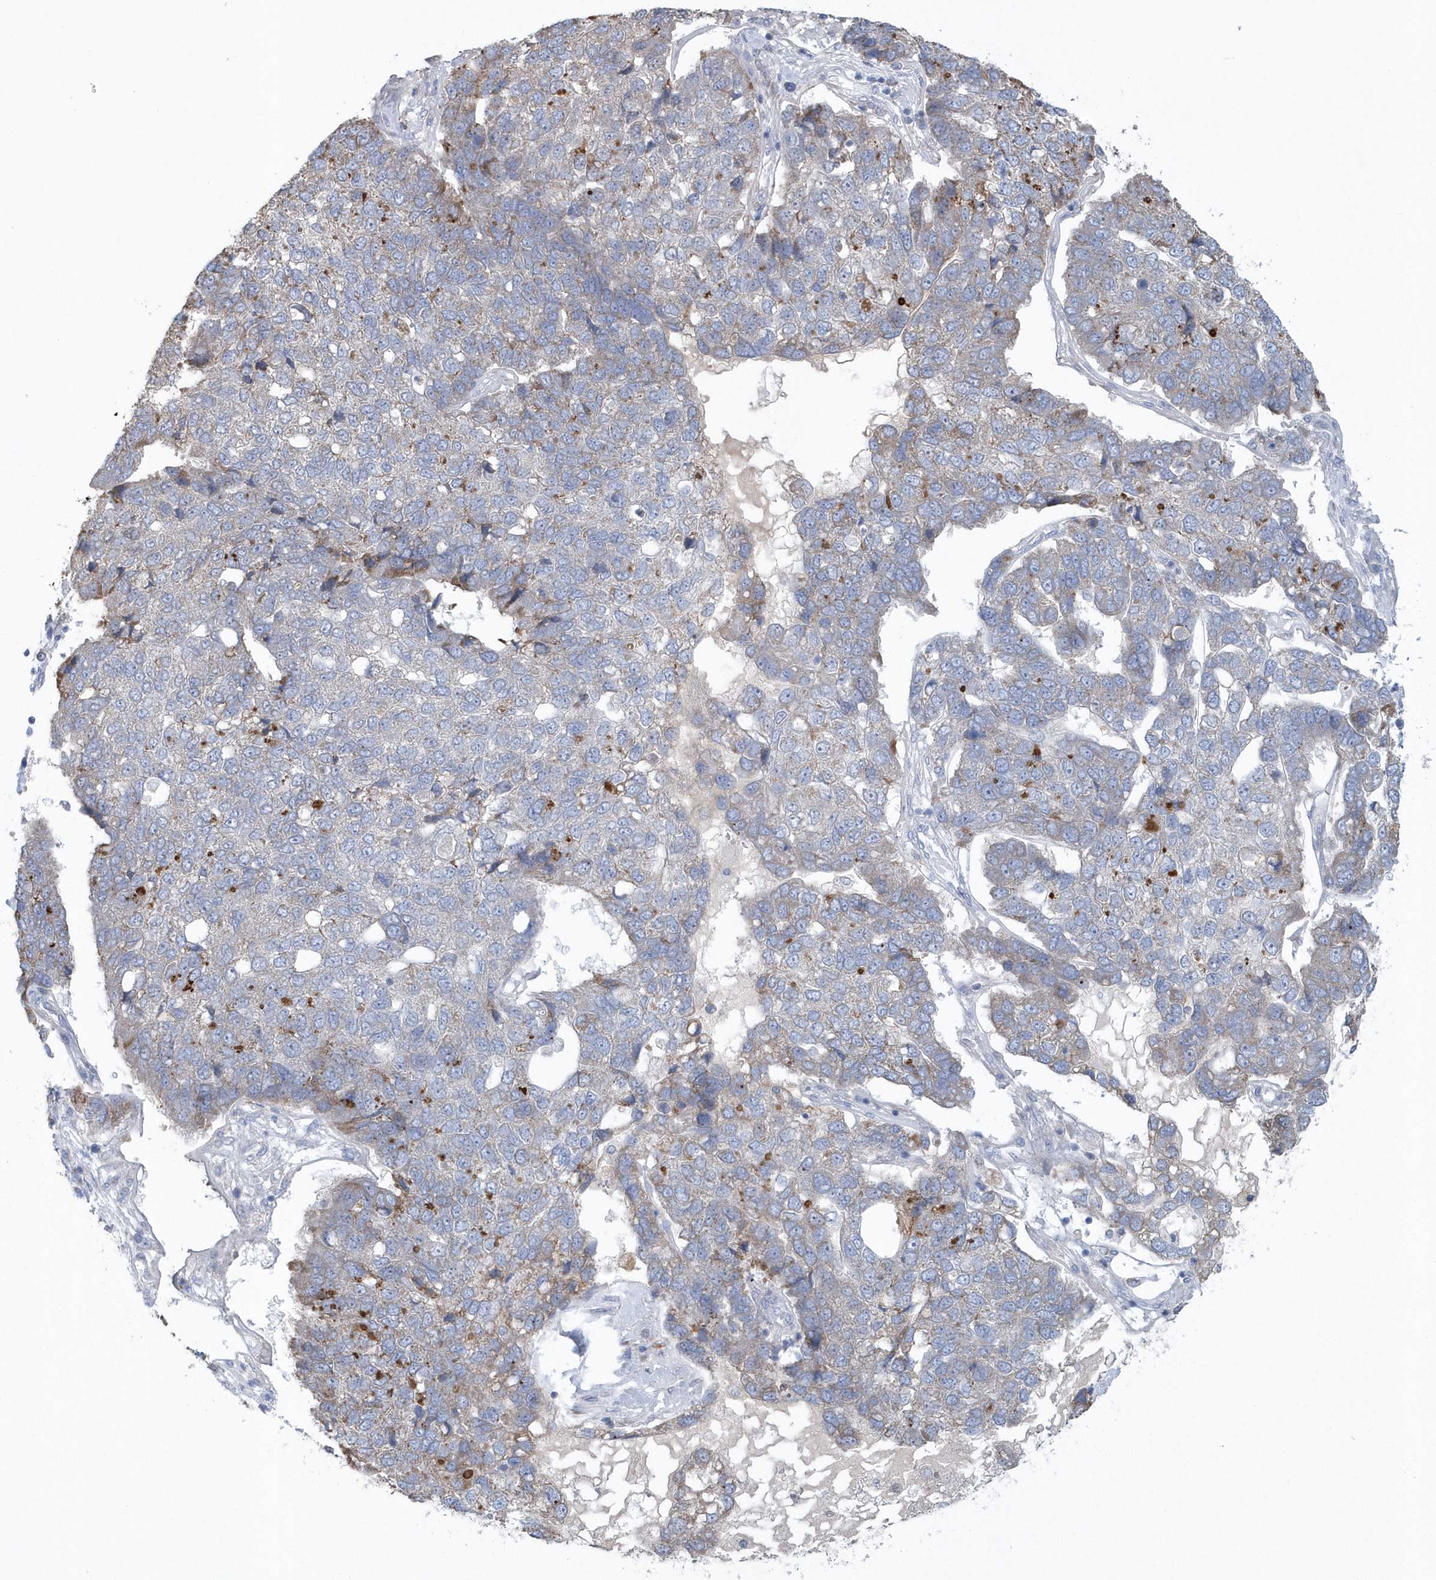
{"staining": {"intensity": "weak", "quantity": "<25%", "location": "cytoplasmic/membranous"}, "tissue": "pancreatic cancer", "cell_type": "Tumor cells", "image_type": "cancer", "snomed": [{"axis": "morphology", "description": "Adenocarcinoma, NOS"}, {"axis": "topography", "description": "Pancreas"}], "caption": "High power microscopy image of an IHC photomicrograph of pancreatic cancer (adenocarcinoma), revealing no significant staining in tumor cells.", "gene": "SPATA18", "patient": {"sex": "female", "age": 61}}